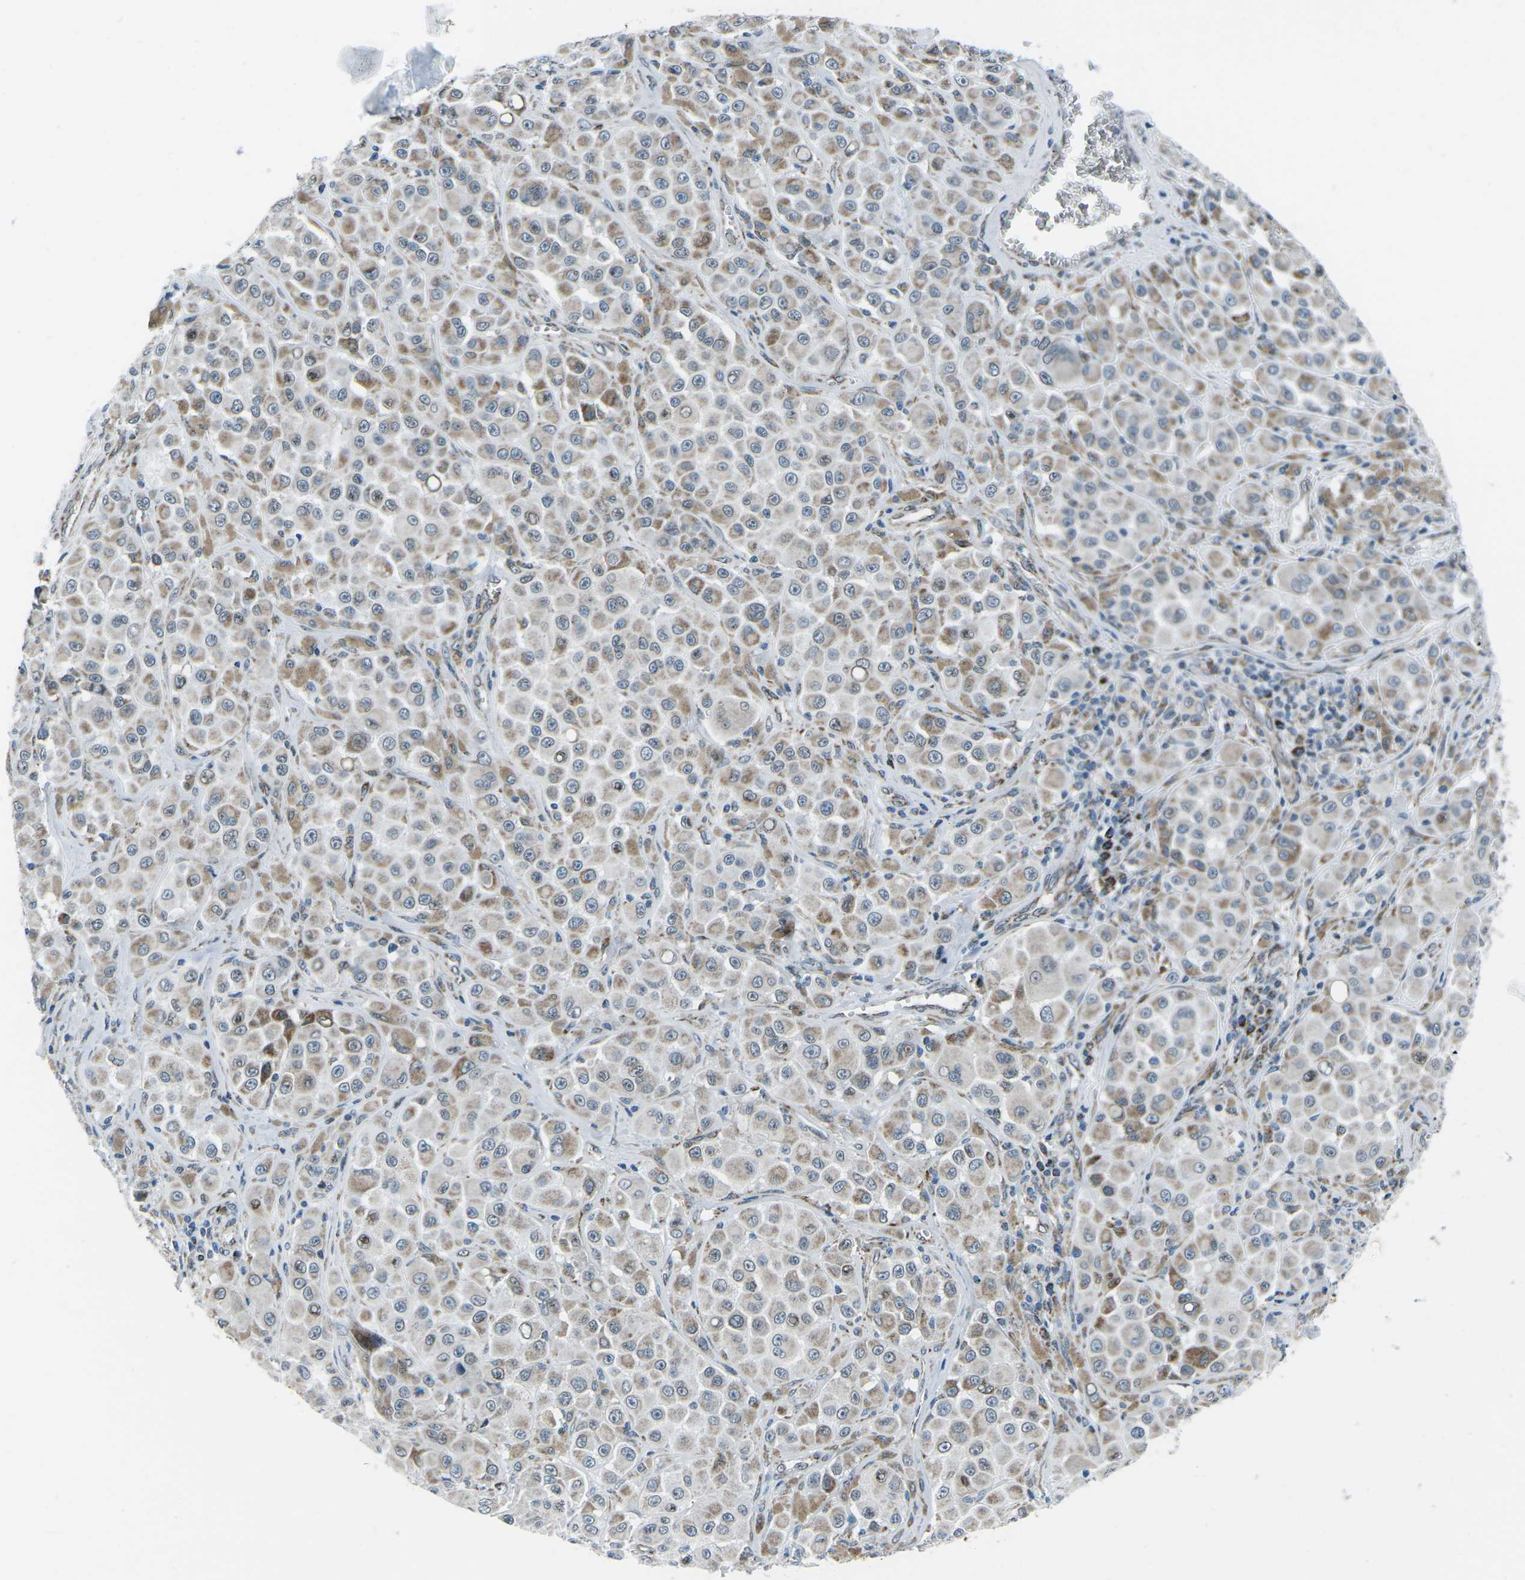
{"staining": {"intensity": "moderate", "quantity": "<25%", "location": "cytoplasmic/membranous"}, "tissue": "melanoma", "cell_type": "Tumor cells", "image_type": "cancer", "snomed": [{"axis": "morphology", "description": "Malignant melanoma, NOS"}, {"axis": "topography", "description": "Skin"}], "caption": "This is an image of immunohistochemistry staining of malignant melanoma, which shows moderate expression in the cytoplasmic/membranous of tumor cells.", "gene": "RFESD", "patient": {"sex": "male", "age": 84}}